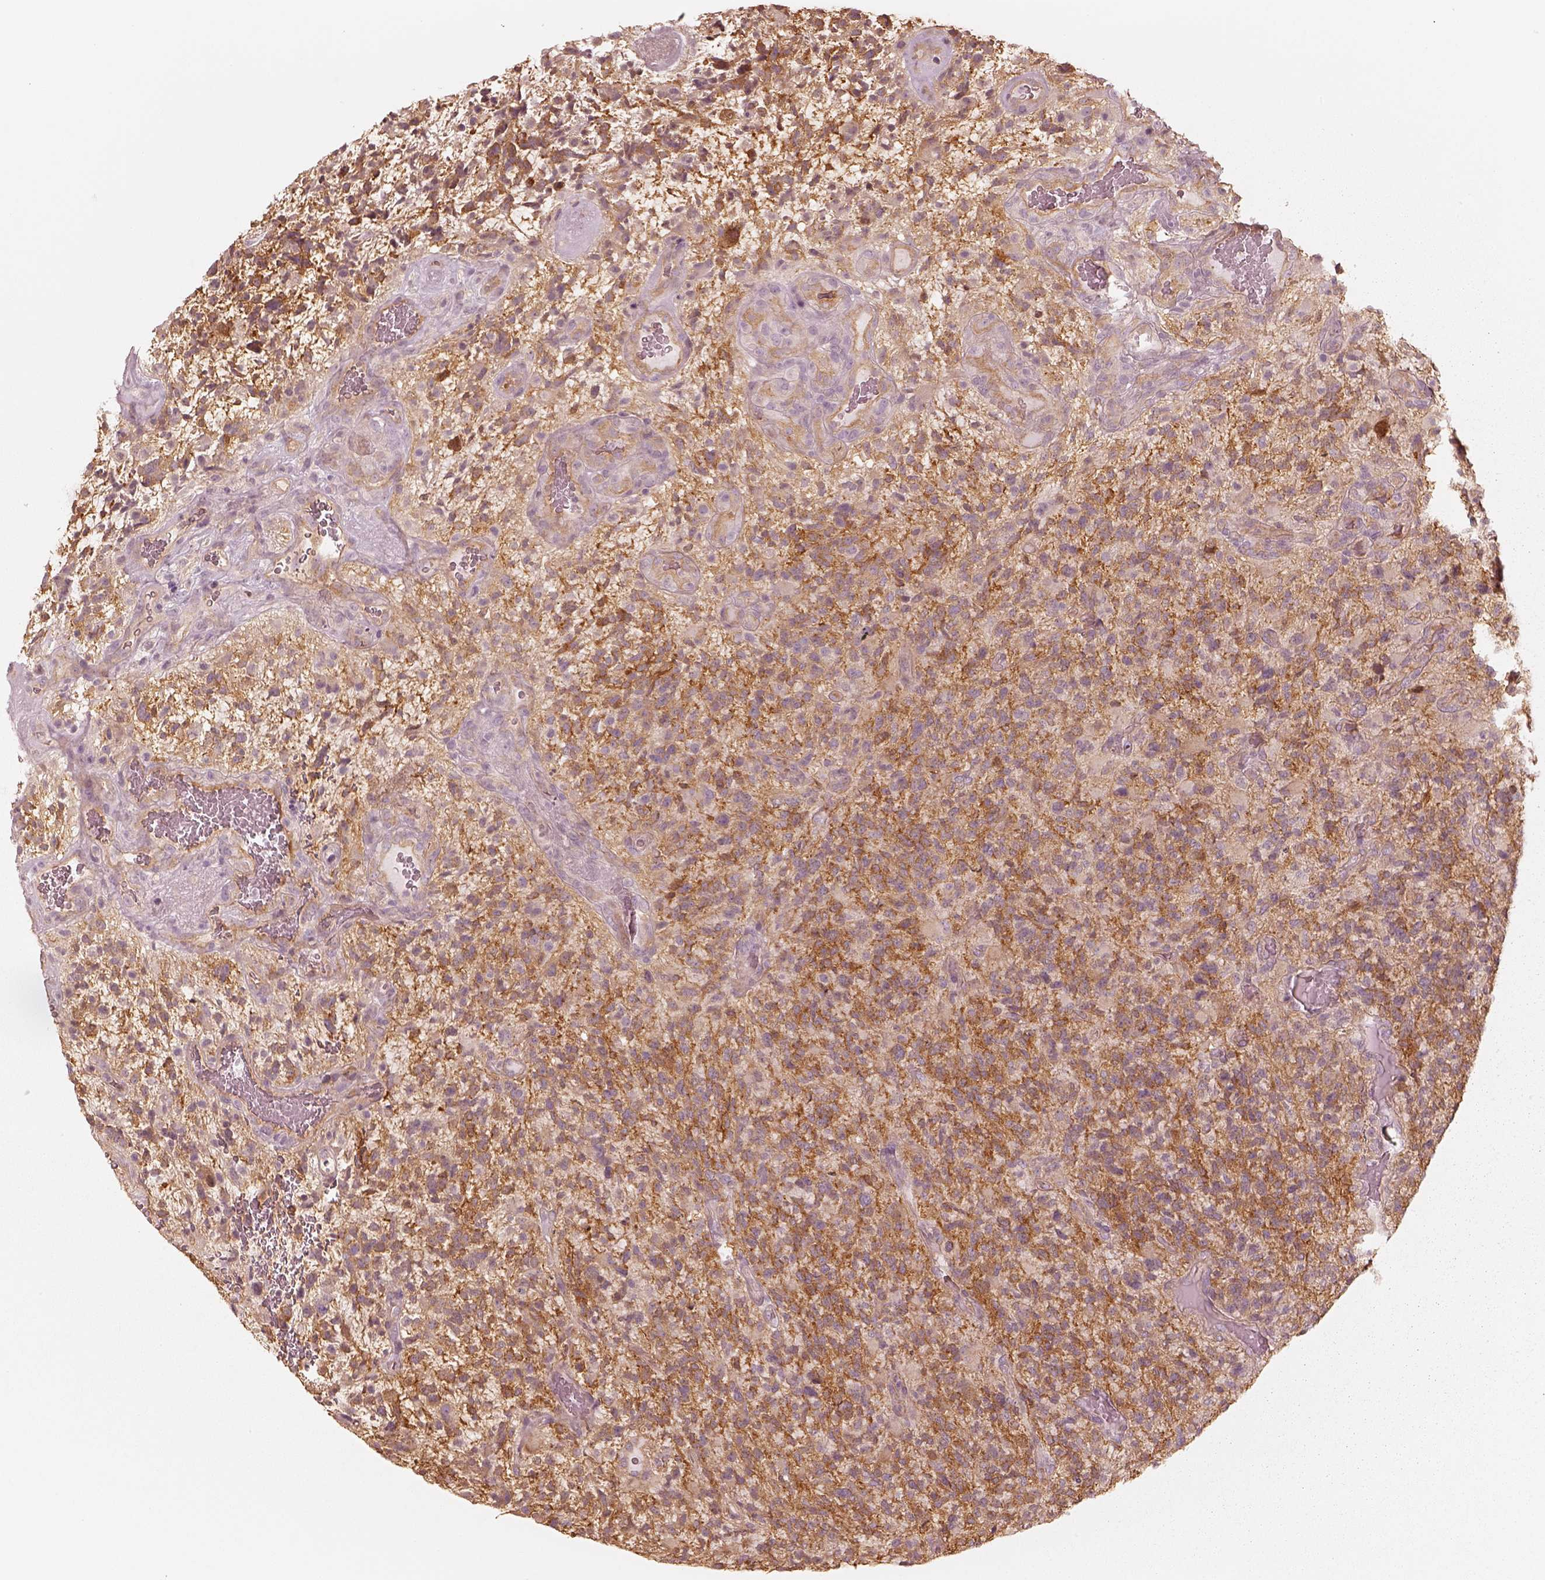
{"staining": {"intensity": "moderate", "quantity": "<25%", "location": "cytoplasmic/membranous"}, "tissue": "glioma", "cell_type": "Tumor cells", "image_type": "cancer", "snomed": [{"axis": "morphology", "description": "Glioma, malignant, High grade"}, {"axis": "topography", "description": "Brain"}], "caption": "This micrograph exhibits malignant glioma (high-grade) stained with immunohistochemistry (IHC) to label a protein in brown. The cytoplasmic/membranous of tumor cells show moderate positivity for the protein. Nuclei are counter-stained blue.", "gene": "KIF5C", "patient": {"sex": "female", "age": 71}}